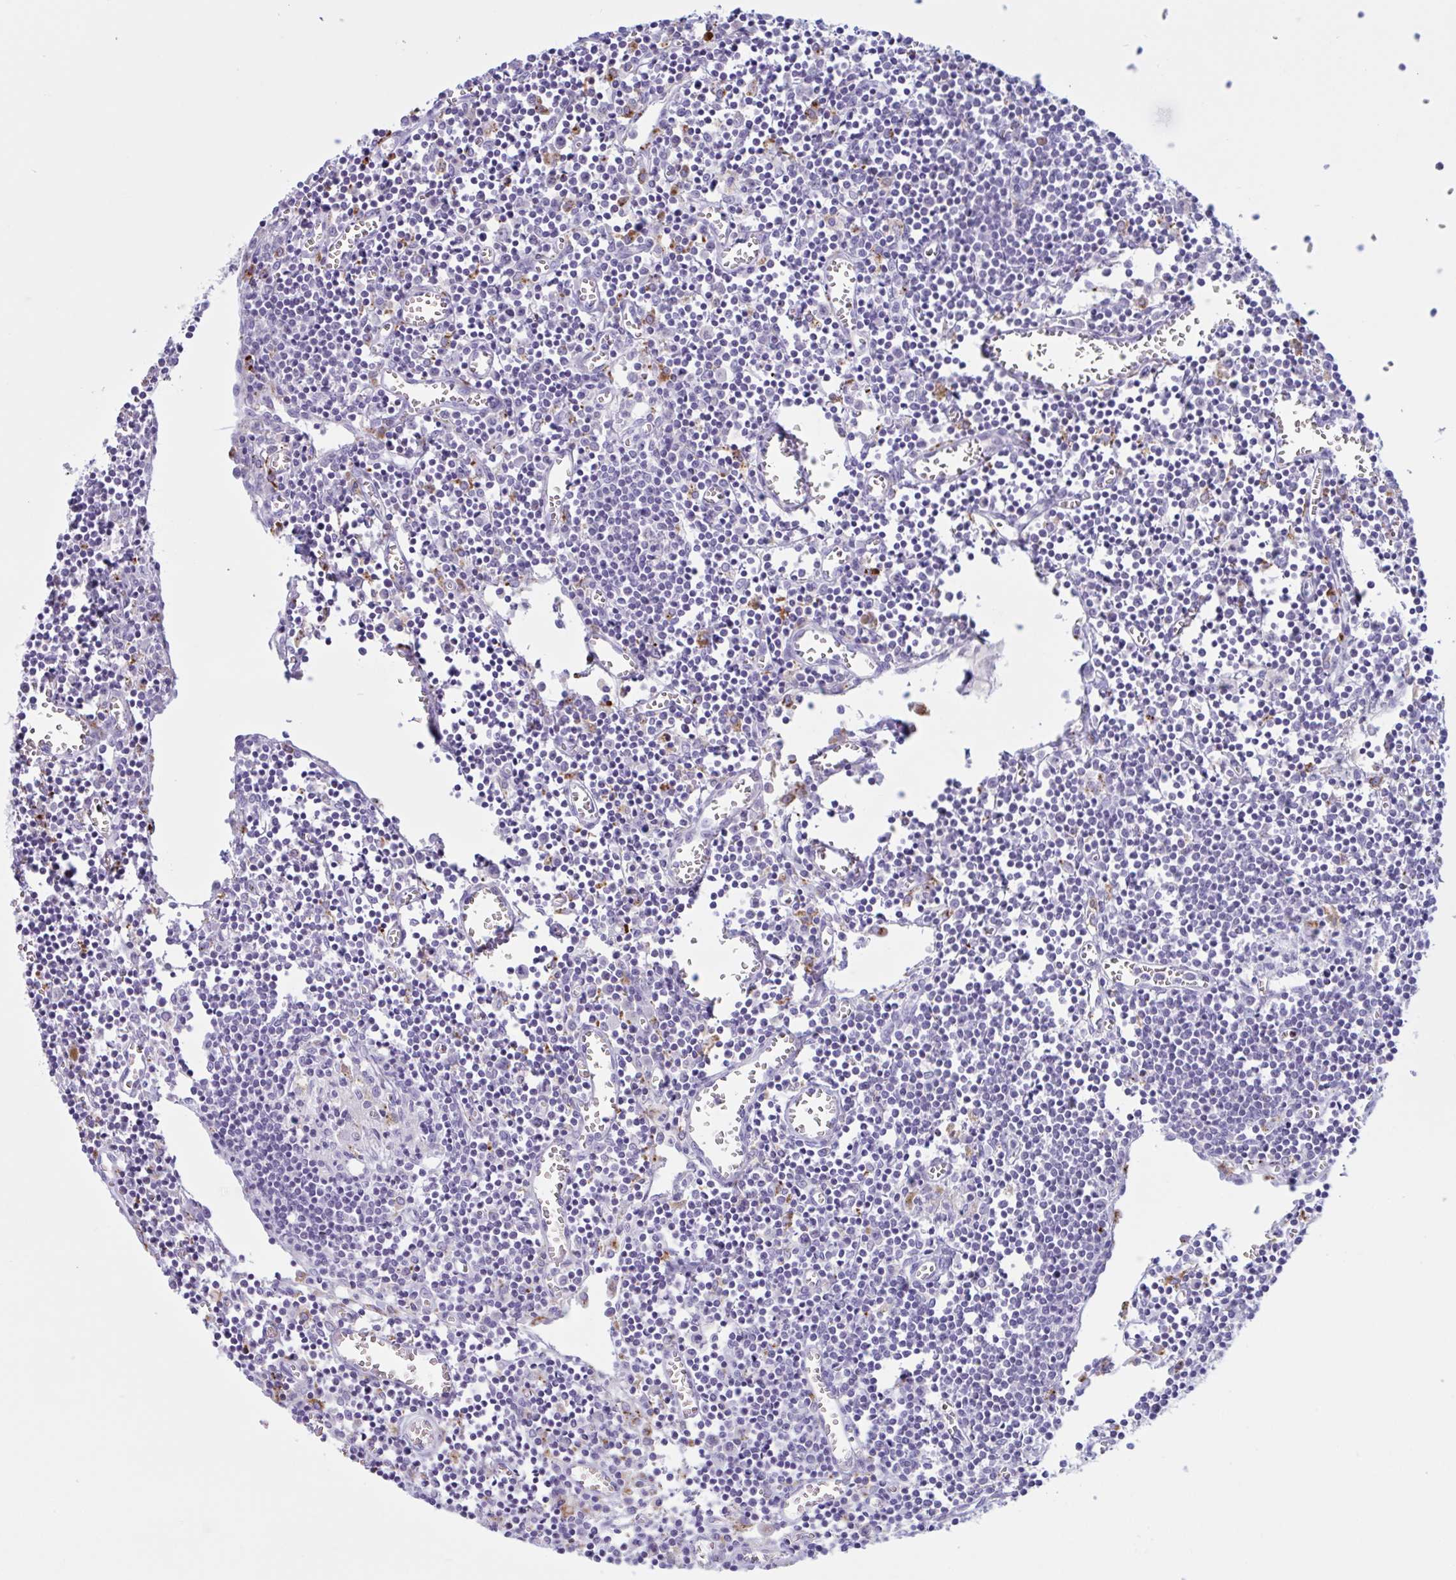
{"staining": {"intensity": "moderate", "quantity": "<25%", "location": "cytoplasmic/membranous"}, "tissue": "lymph node", "cell_type": "Non-germinal center cells", "image_type": "normal", "snomed": [{"axis": "morphology", "description": "Normal tissue, NOS"}, {"axis": "topography", "description": "Lymph node"}], "caption": "Immunohistochemical staining of normal human lymph node shows moderate cytoplasmic/membranous protein positivity in about <25% of non-germinal center cells. (IHC, brightfield microscopy, high magnification).", "gene": "XCL1", "patient": {"sex": "male", "age": 66}}